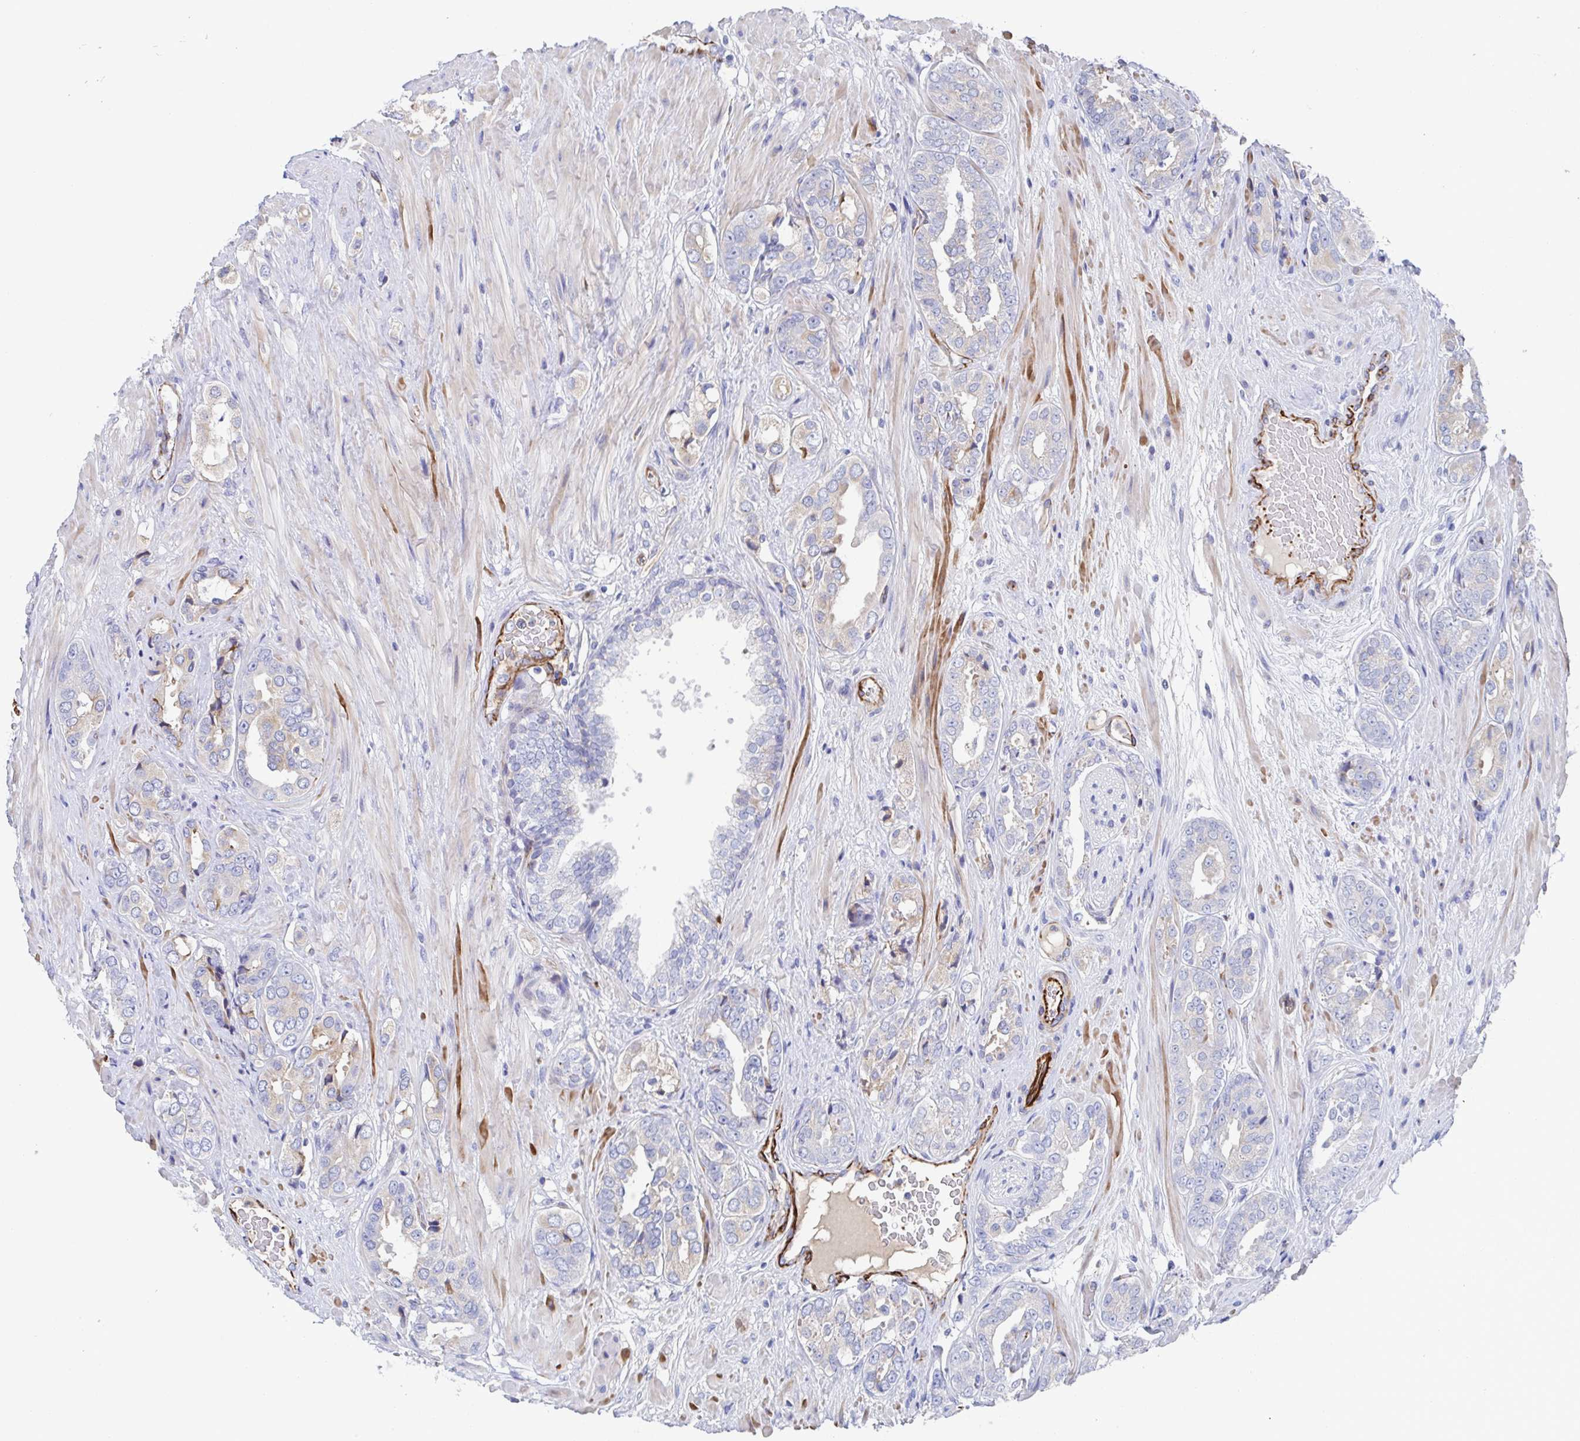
{"staining": {"intensity": "negative", "quantity": "none", "location": "none"}, "tissue": "prostate cancer", "cell_type": "Tumor cells", "image_type": "cancer", "snomed": [{"axis": "morphology", "description": "Adenocarcinoma, High grade"}, {"axis": "topography", "description": "Prostate"}], "caption": "Tumor cells show no significant expression in prostate high-grade adenocarcinoma.", "gene": "KLC3", "patient": {"sex": "male", "age": 71}}